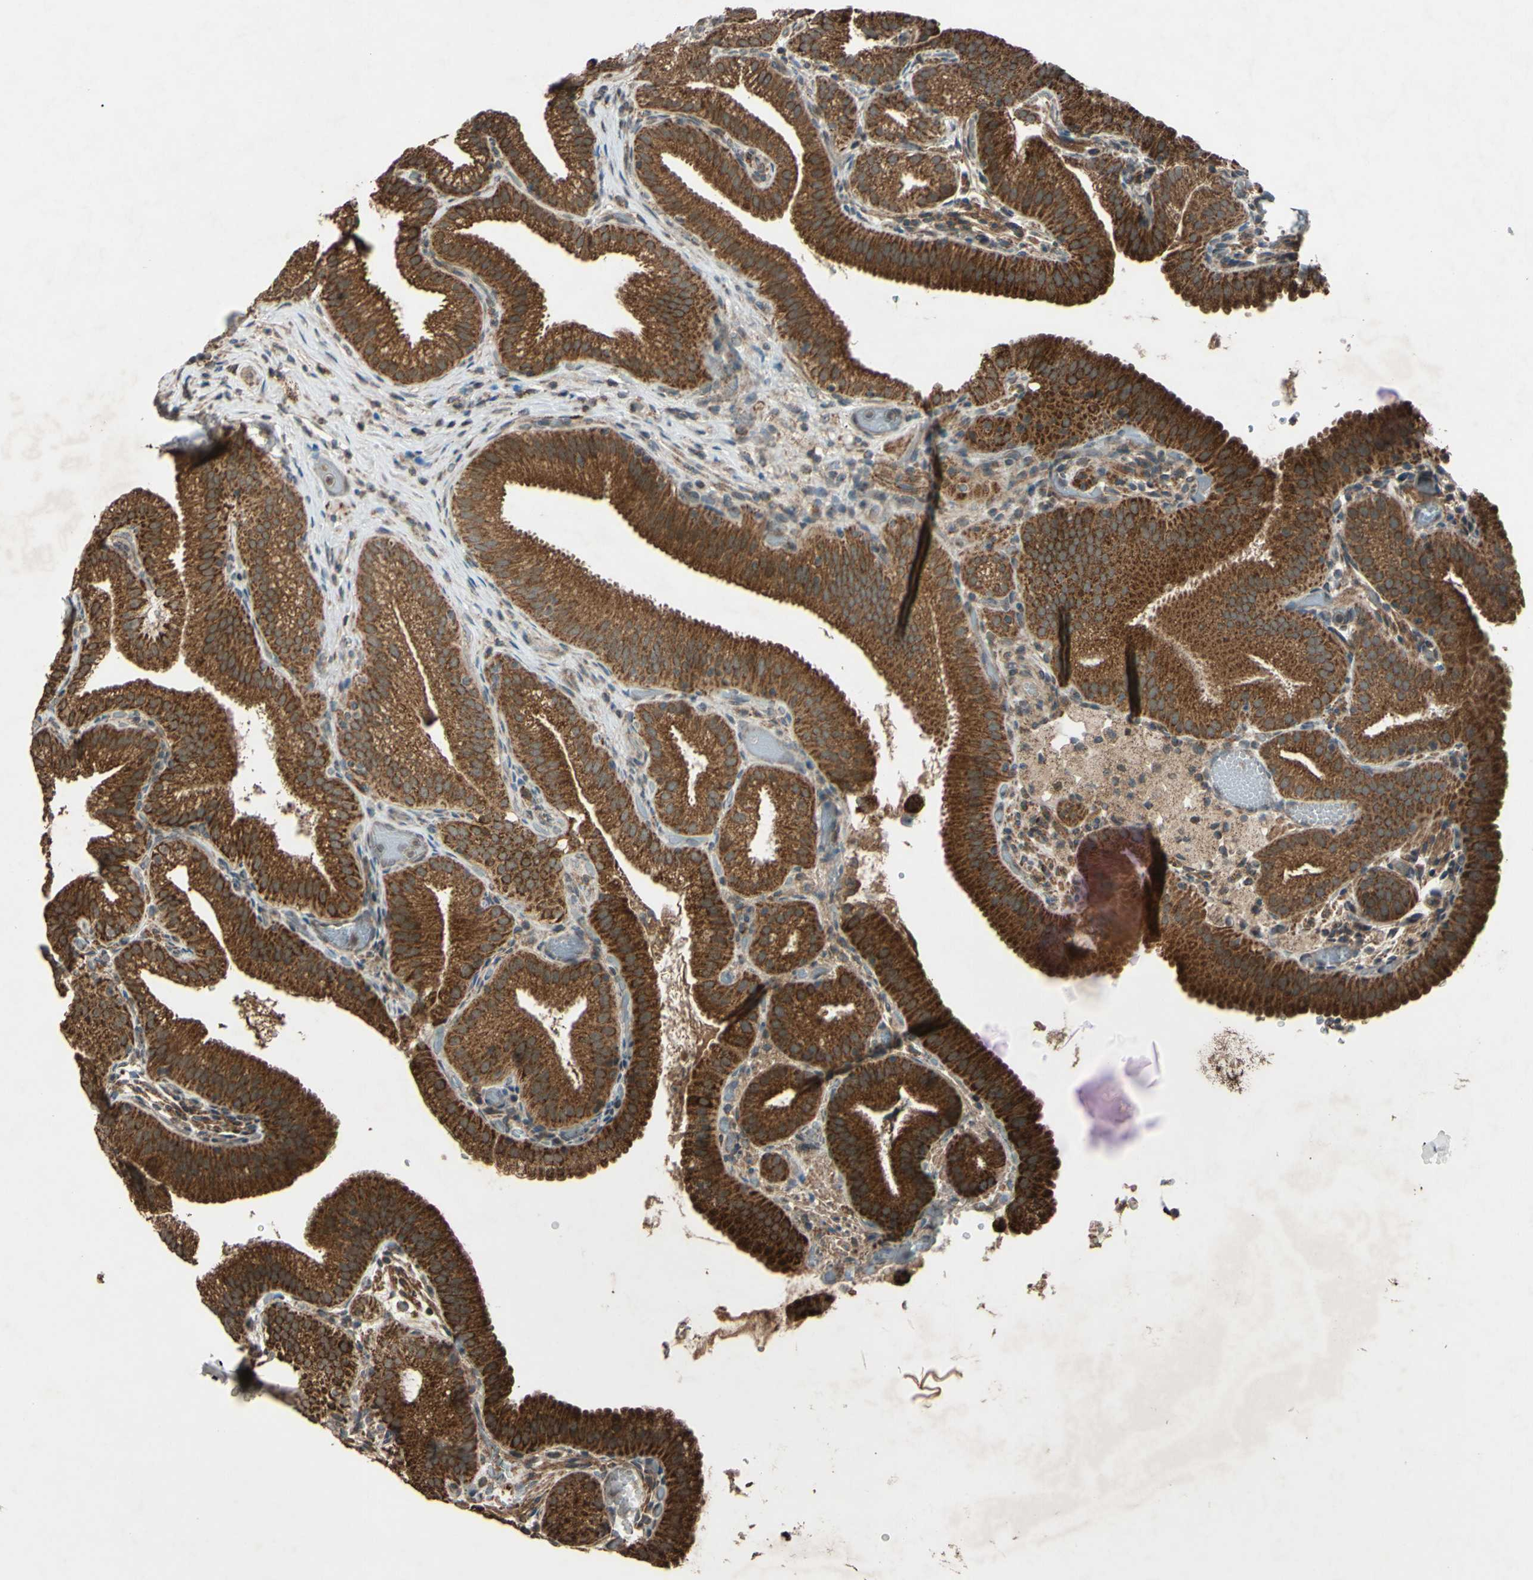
{"staining": {"intensity": "strong", "quantity": ">75%", "location": "cytoplasmic/membranous"}, "tissue": "gallbladder", "cell_type": "Glandular cells", "image_type": "normal", "snomed": [{"axis": "morphology", "description": "Normal tissue, NOS"}, {"axis": "topography", "description": "Gallbladder"}], "caption": "Gallbladder stained with DAB (3,3'-diaminobenzidine) immunohistochemistry (IHC) displays high levels of strong cytoplasmic/membranous positivity in about >75% of glandular cells.", "gene": "ACOT8", "patient": {"sex": "male", "age": 54}}